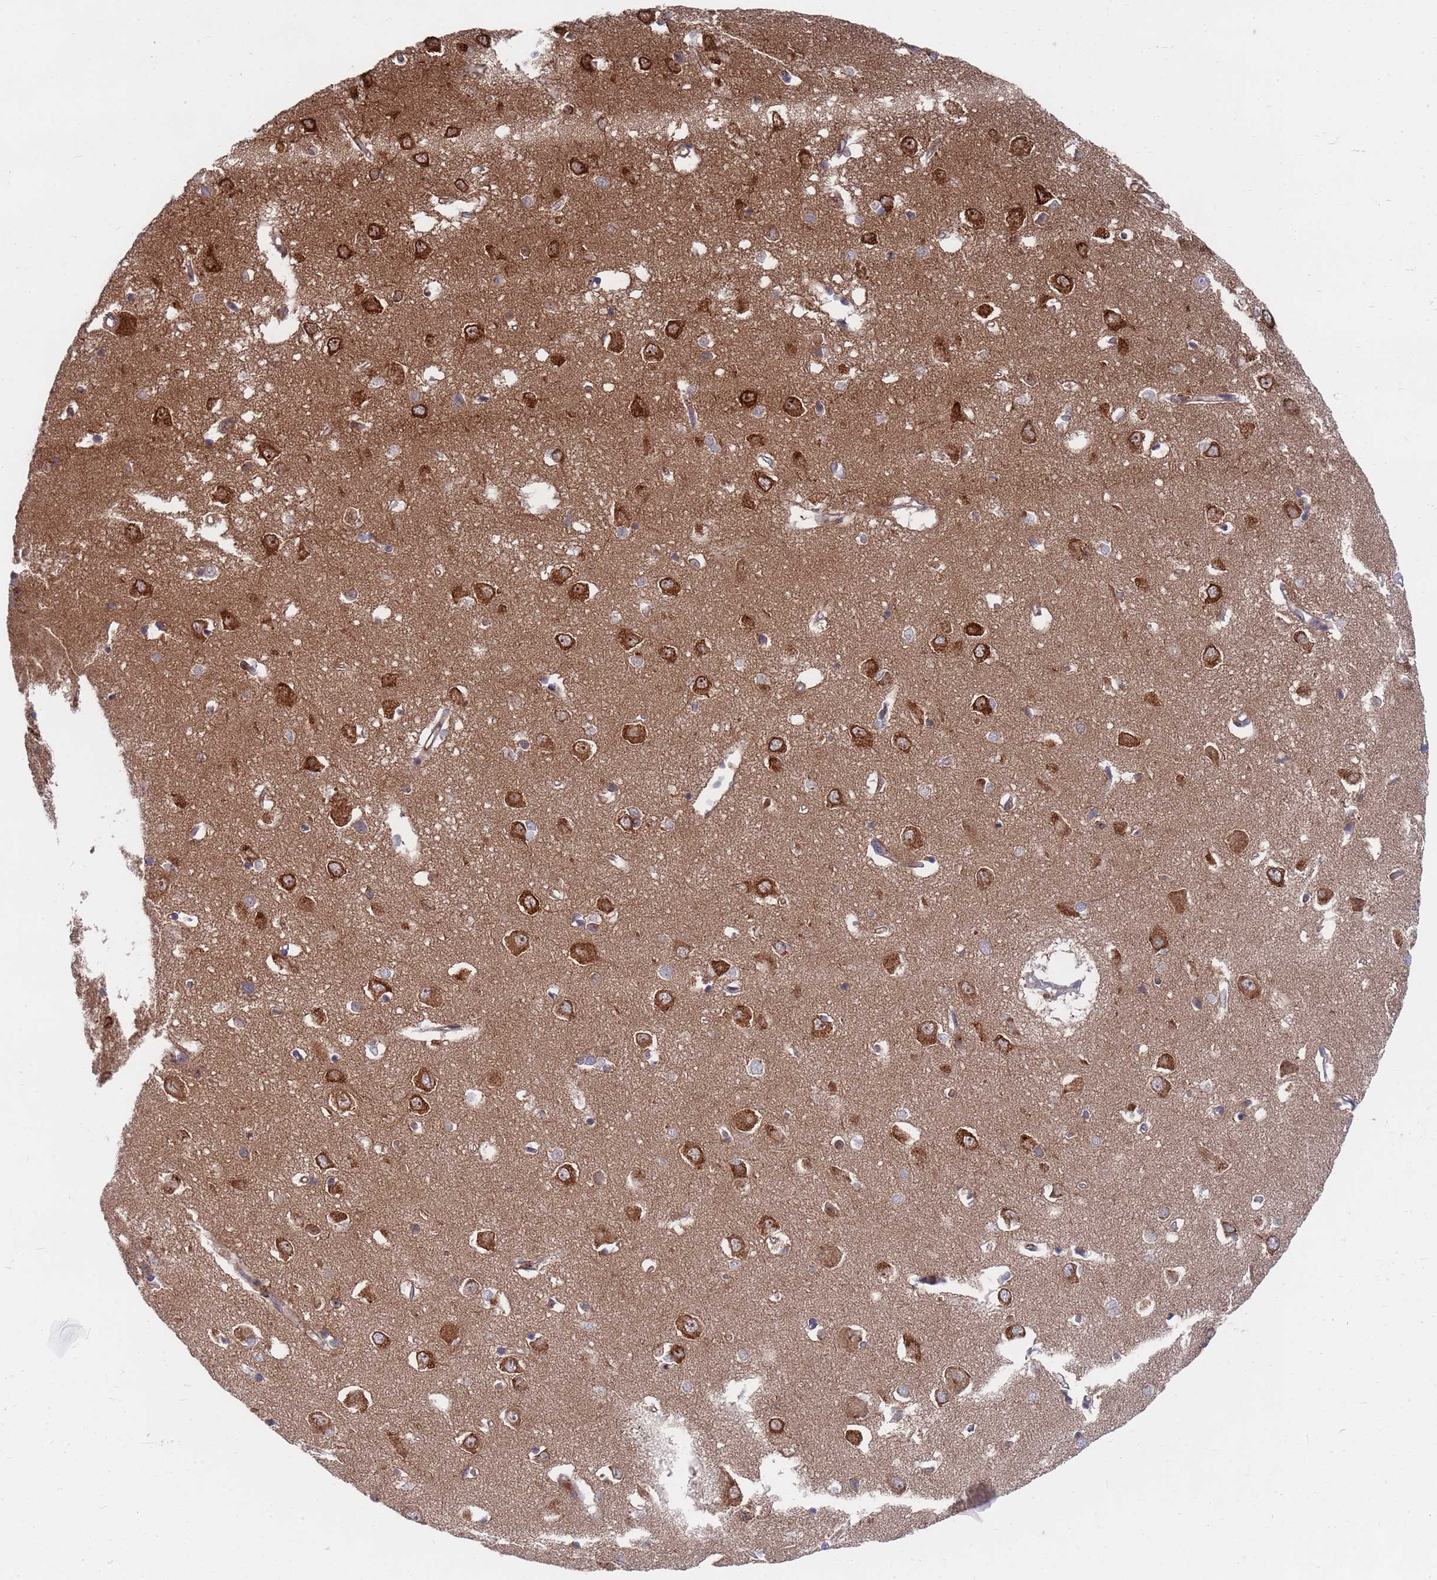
{"staining": {"intensity": "moderate", "quantity": "<25%", "location": "cytoplasmic/membranous"}, "tissue": "cerebral cortex", "cell_type": "Endothelial cells", "image_type": "normal", "snomed": [{"axis": "morphology", "description": "Normal tissue, NOS"}, {"axis": "topography", "description": "Cerebral cortex"}], "caption": "IHC of normal human cerebral cortex displays low levels of moderate cytoplasmic/membranous expression in approximately <25% of endothelial cells.", "gene": "TMBIM6", "patient": {"sex": "female", "age": 64}}